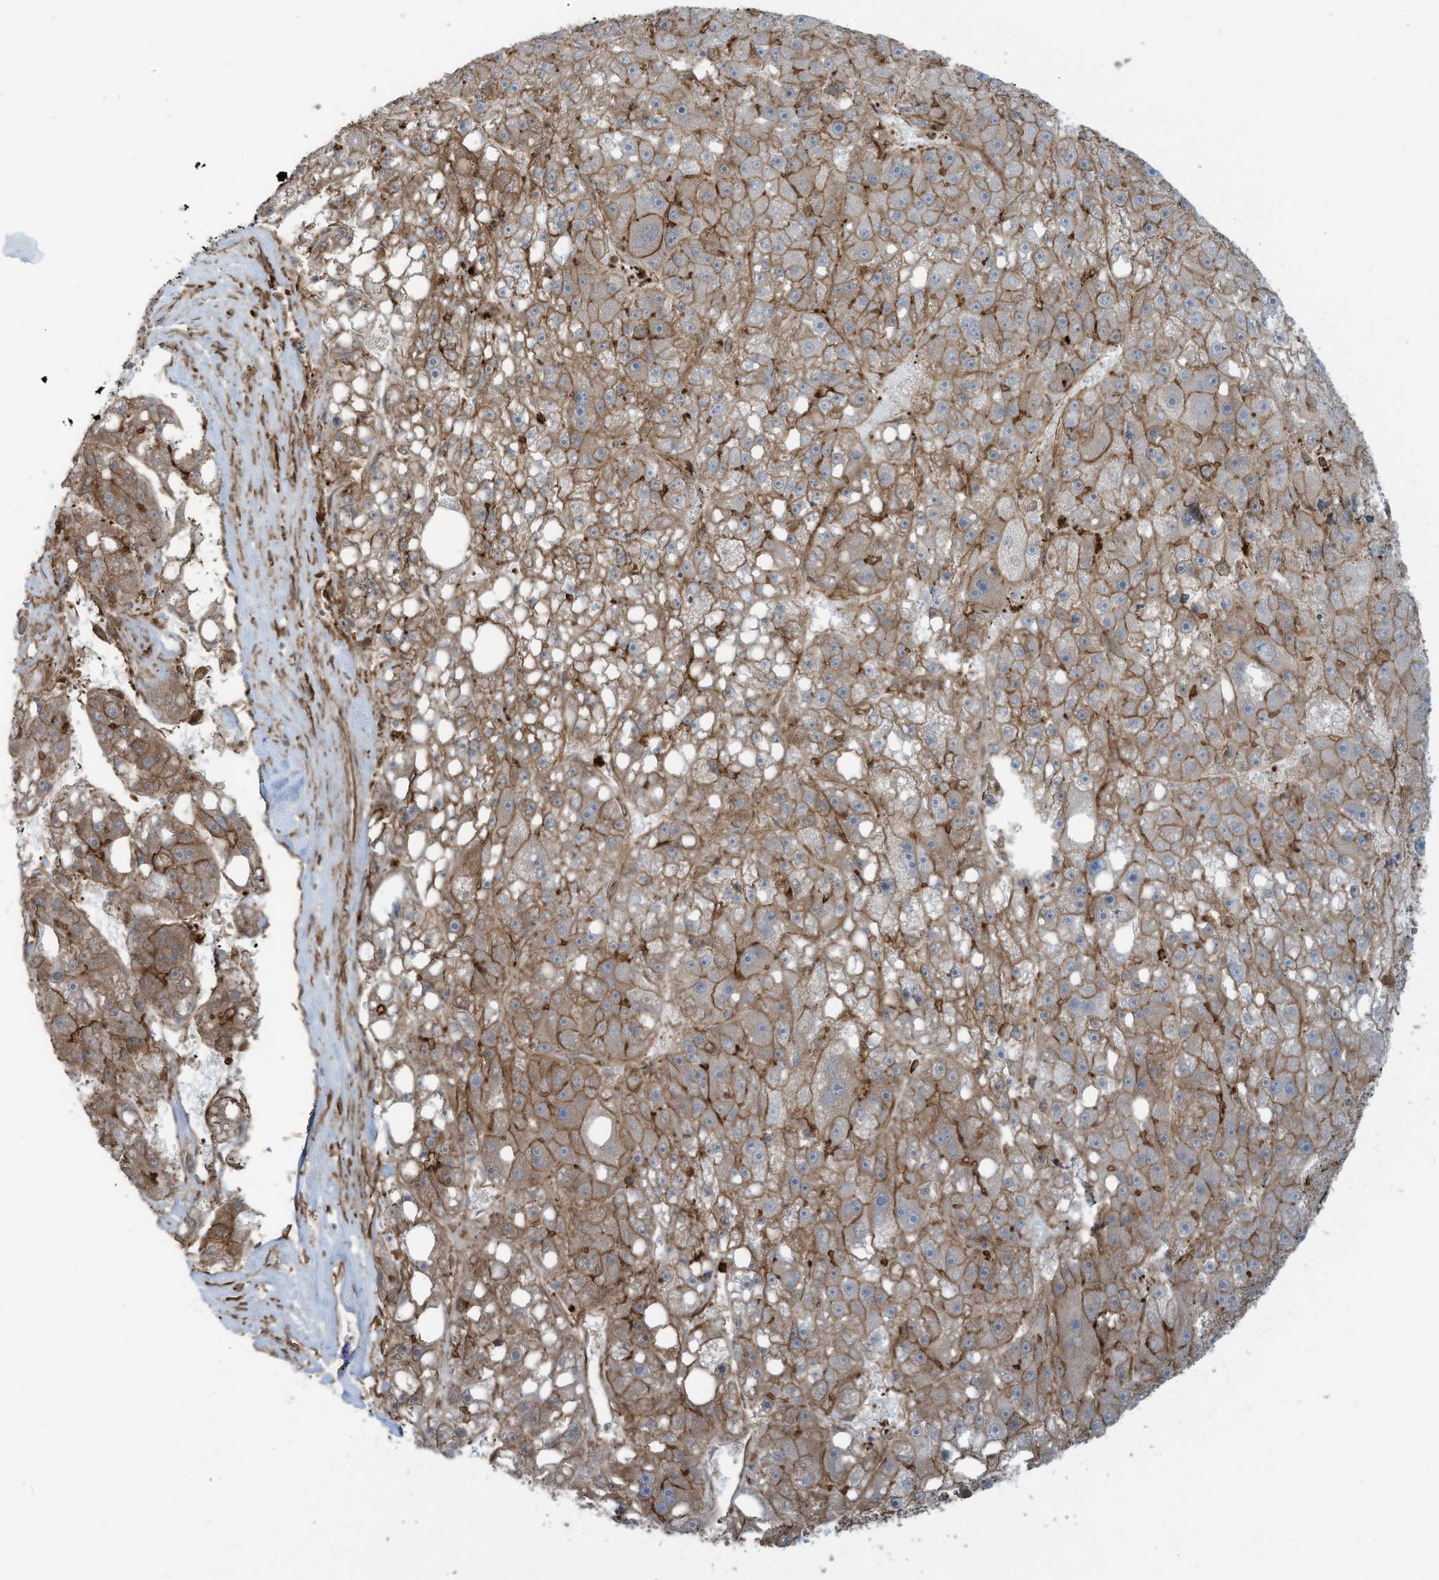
{"staining": {"intensity": "moderate", "quantity": ">75%", "location": "cytoplasmic/membranous"}, "tissue": "liver cancer", "cell_type": "Tumor cells", "image_type": "cancer", "snomed": [{"axis": "morphology", "description": "Carcinoma, Hepatocellular, NOS"}, {"axis": "topography", "description": "Liver"}], "caption": "Immunohistochemistry histopathology image of neoplastic tissue: human liver cancer stained using immunohistochemistry (IHC) displays medium levels of moderate protein expression localized specifically in the cytoplasmic/membranous of tumor cells, appearing as a cytoplasmic/membranous brown color.", "gene": "SLC9A2", "patient": {"sex": "female", "age": 61}}